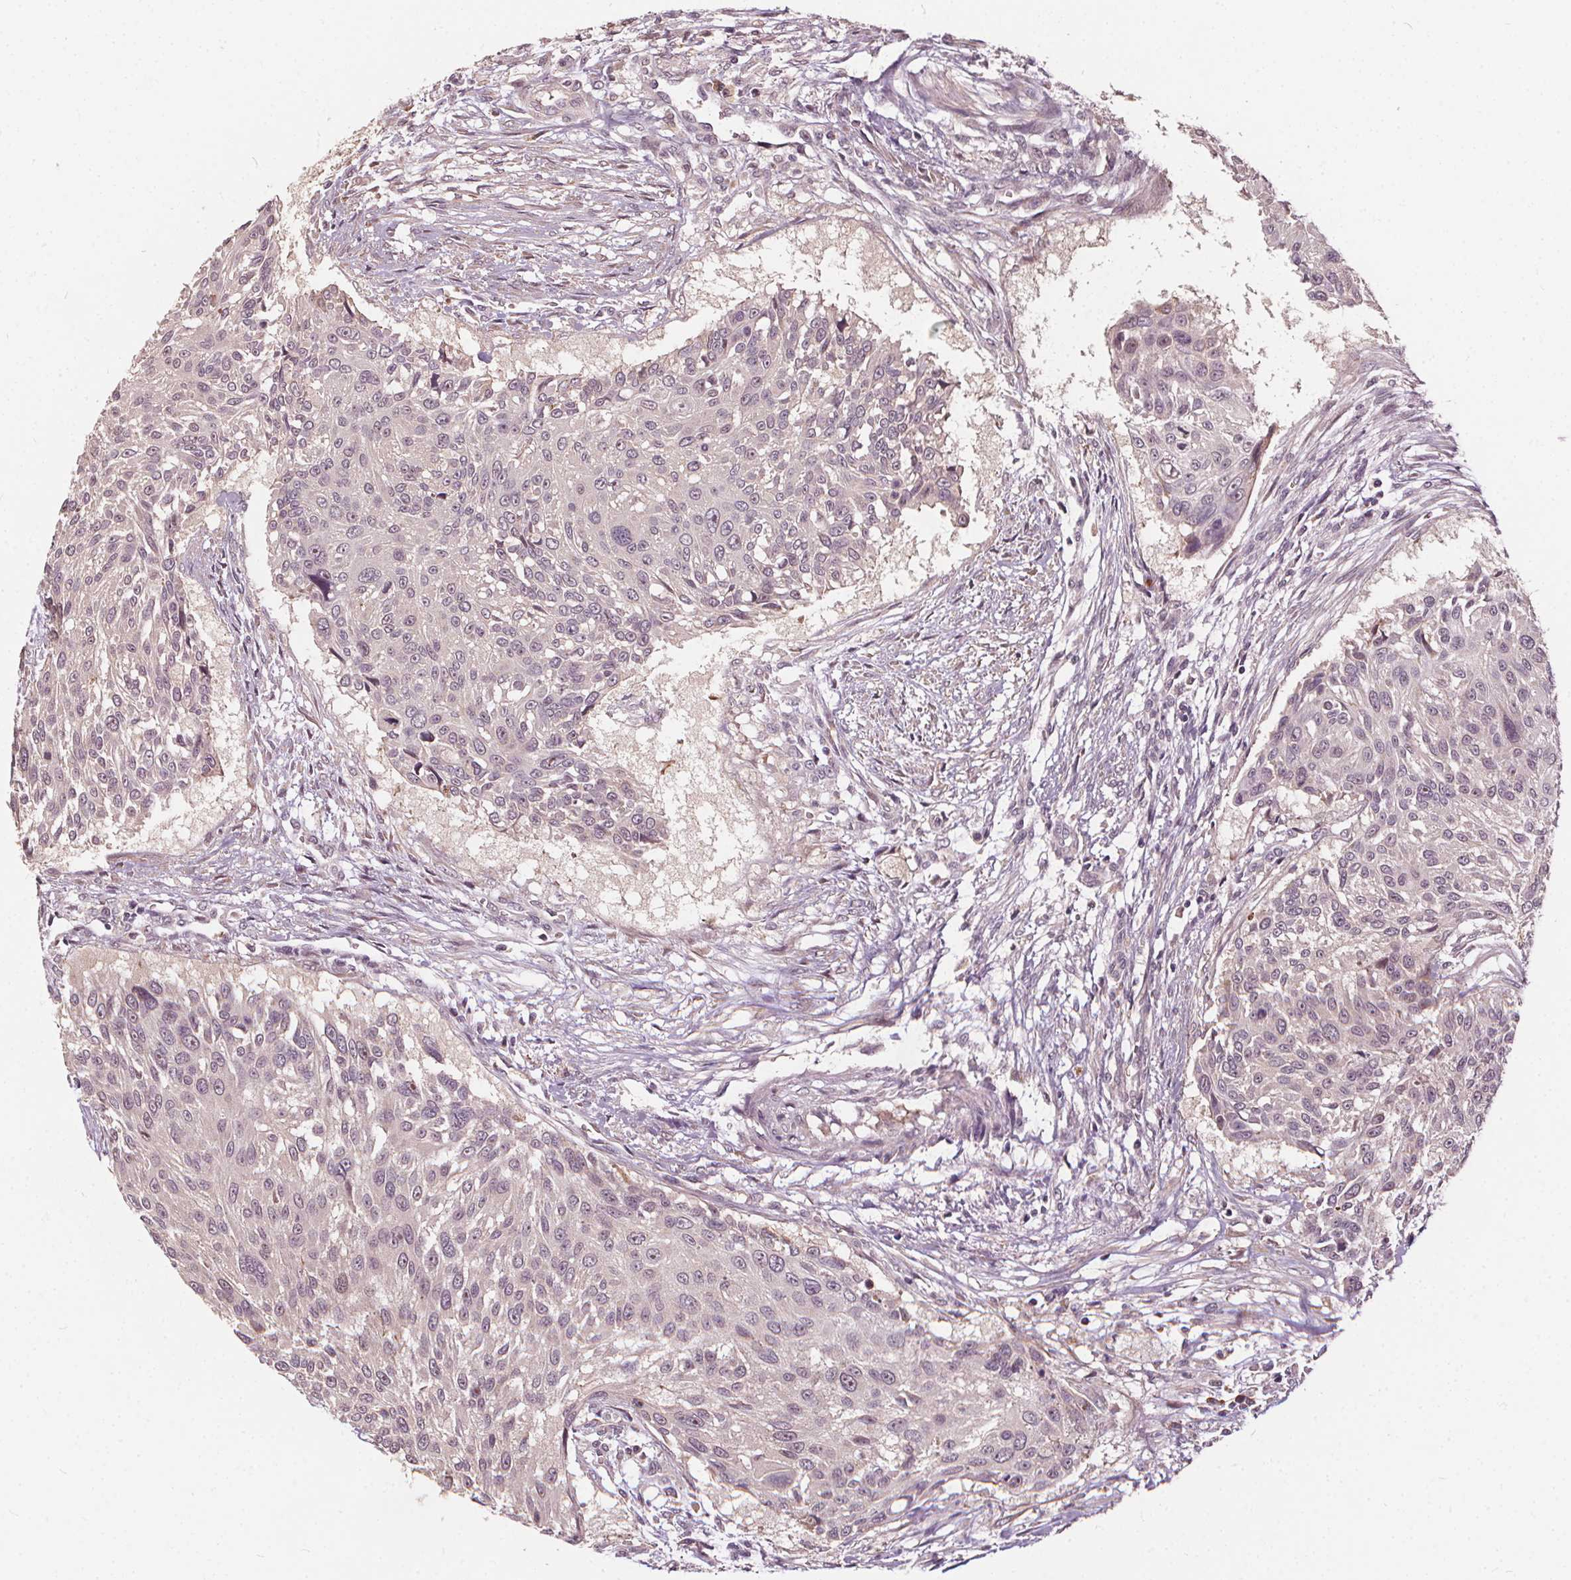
{"staining": {"intensity": "weak", "quantity": "<25%", "location": "nuclear"}, "tissue": "urothelial cancer", "cell_type": "Tumor cells", "image_type": "cancer", "snomed": [{"axis": "morphology", "description": "Urothelial carcinoma, NOS"}, {"axis": "topography", "description": "Urinary bladder"}], "caption": "Tumor cells show no significant positivity in urothelial cancer. The staining was performed using DAB to visualize the protein expression in brown, while the nuclei were stained in blue with hematoxylin (Magnification: 20x).", "gene": "IPO13", "patient": {"sex": "male", "age": 55}}